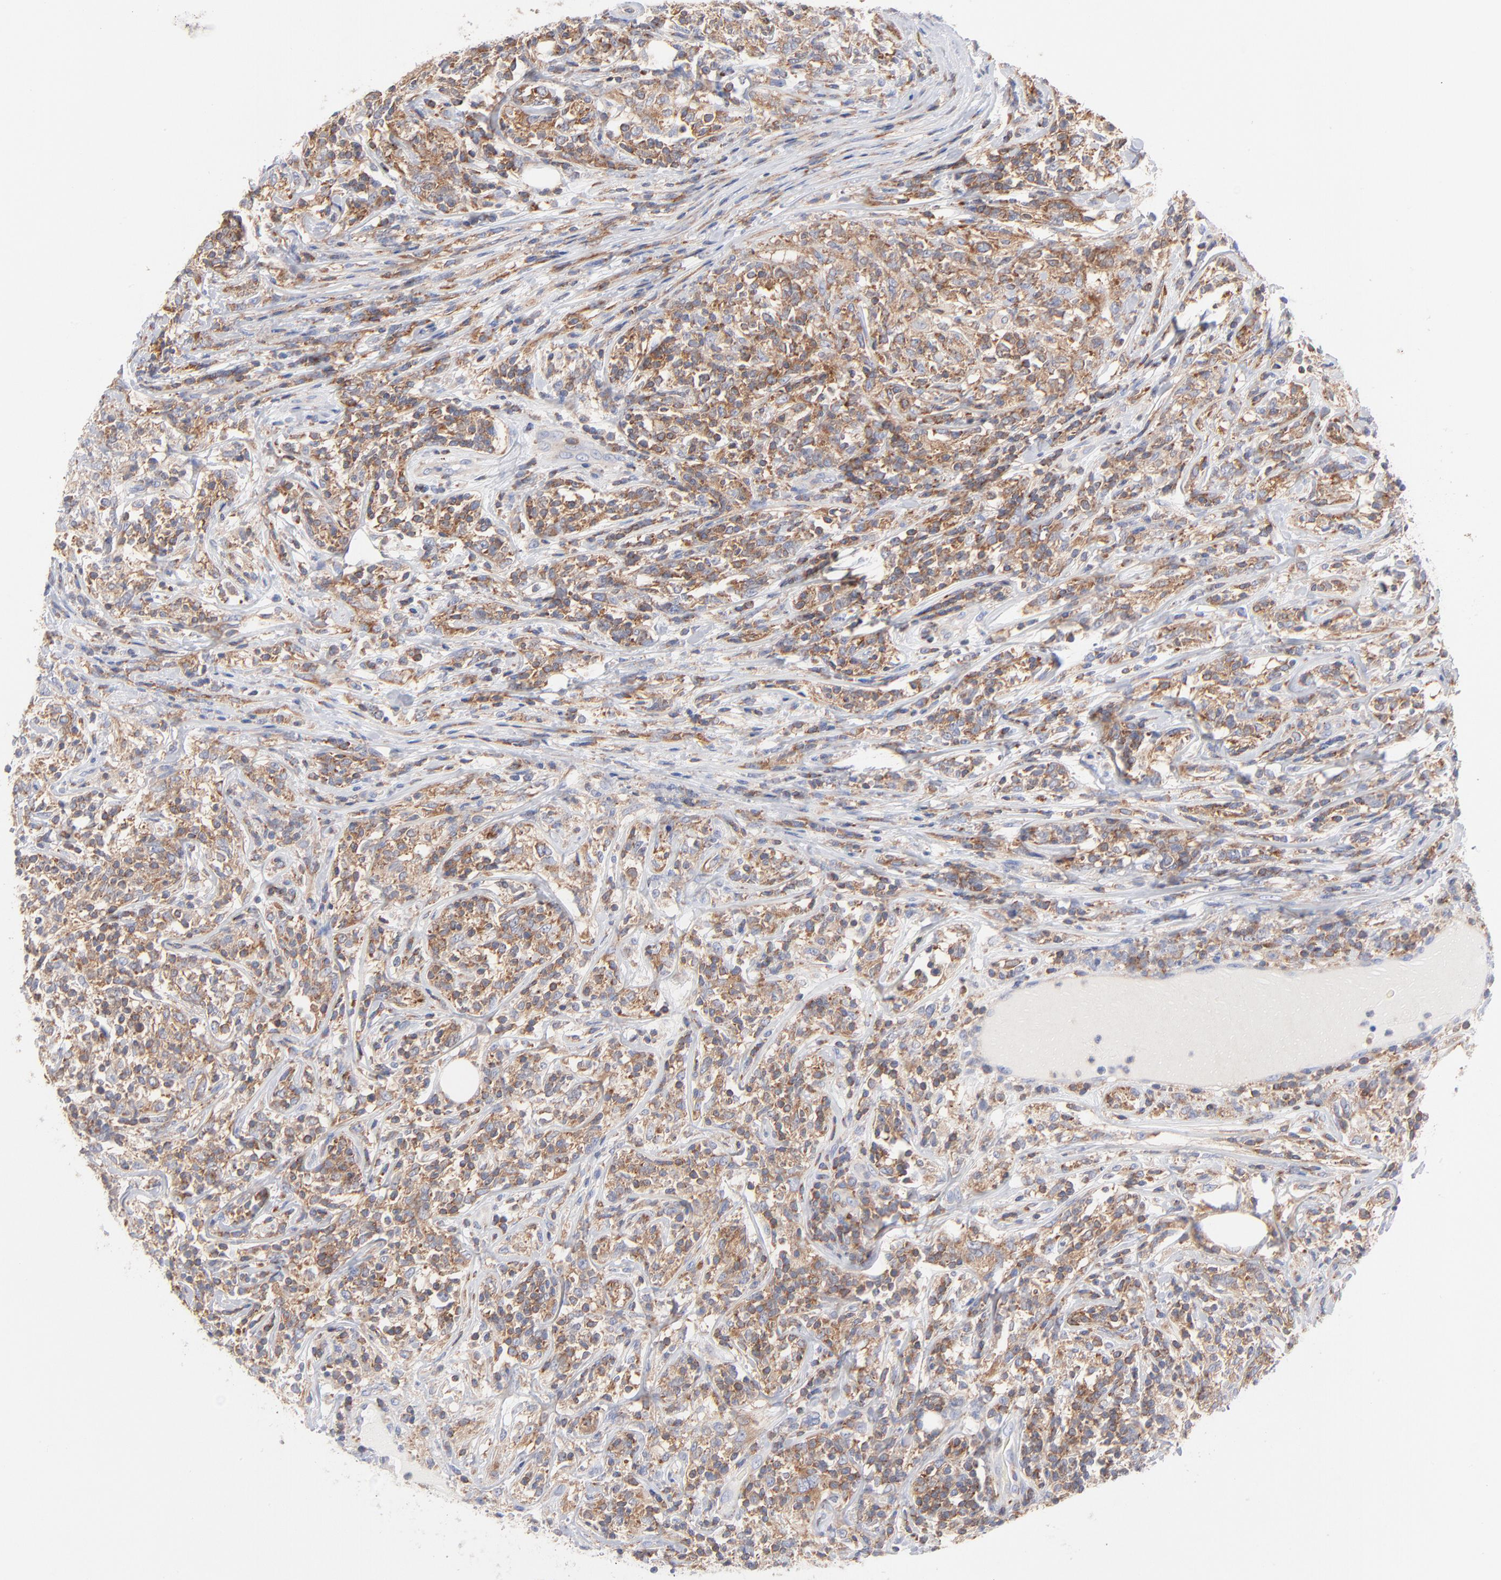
{"staining": {"intensity": "moderate", "quantity": ">75%", "location": "cytoplasmic/membranous"}, "tissue": "lymphoma", "cell_type": "Tumor cells", "image_type": "cancer", "snomed": [{"axis": "morphology", "description": "Malignant lymphoma, non-Hodgkin's type, High grade"}, {"axis": "topography", "description": "Lymph node"}], "caption": "Immunohistochemical staining of malignant lymphoma, non-Hodgkin's type (high-grade) reveals medium levels of moderate cytoplasmic/membranous positivity in about >75% of tumor cells. (DAB IHC with brightfield microscopy, high magnification).", "gene": "SEPTIN6", "patient": {"sex": "female", "age": 84}}